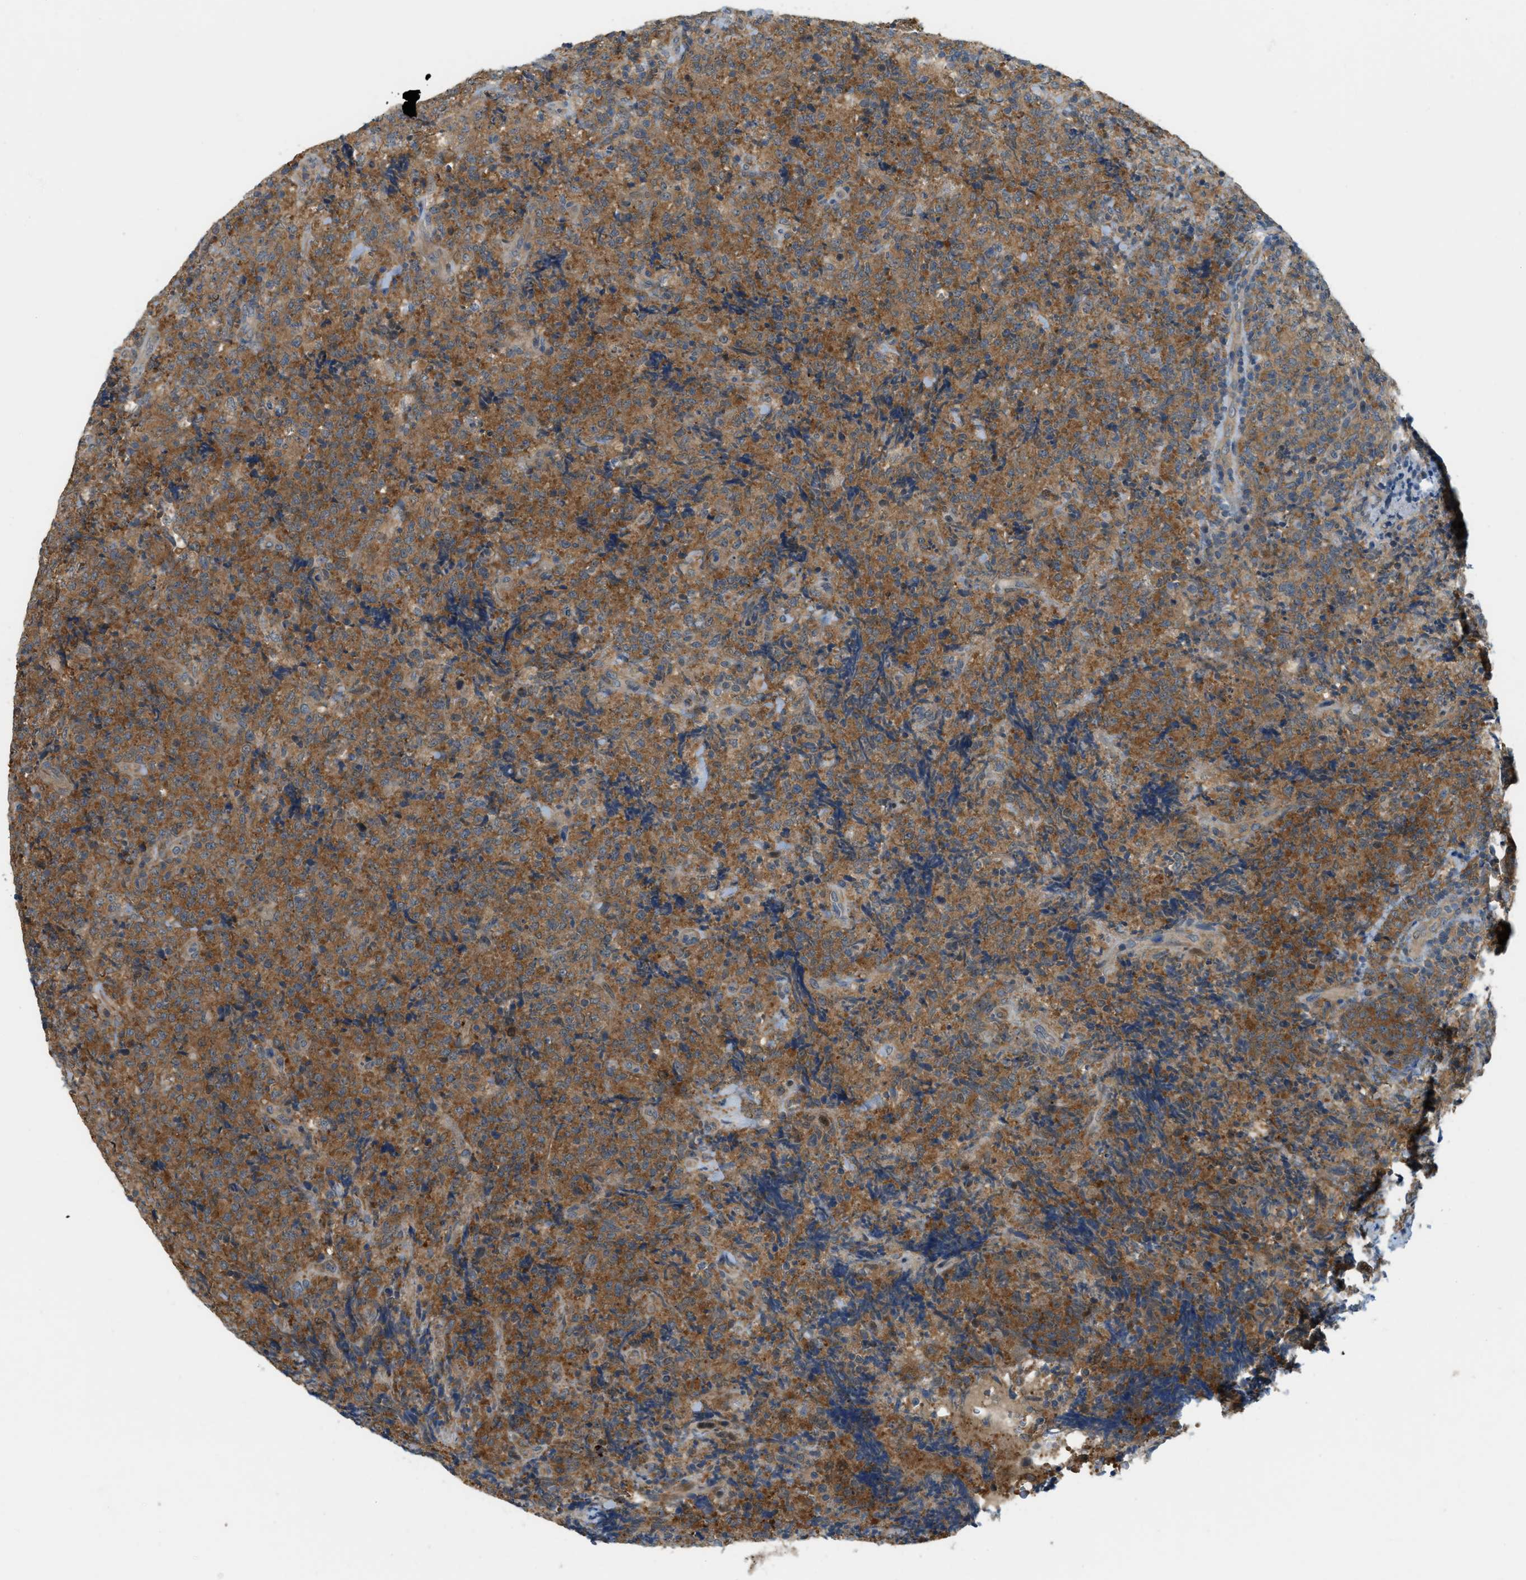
{"staining": {"intensity": "moderate", "quantity": ">75%", "location": "cytoplasmic/membranous"}, "tissue": "lymphoma", "cell_type": "Tumor cells", "image_type": "cancer", "snomed": [{"axis": "morphology", "description": "Malignant lymphoma, non-Hodgkin's type, High grade"}, {"axis": "topography", "description": "Tonsil"}], "caption": "A micrograph showing moderate cytoplasmic/membranous staining in about >75% of tumor cells in high-grade malignant lymphoma, non-Hodgkin's type, as visualized by brown immunohistochemical staining.", "gene": "PDCL3", "patient": {"sex": "female", "age": 36}}